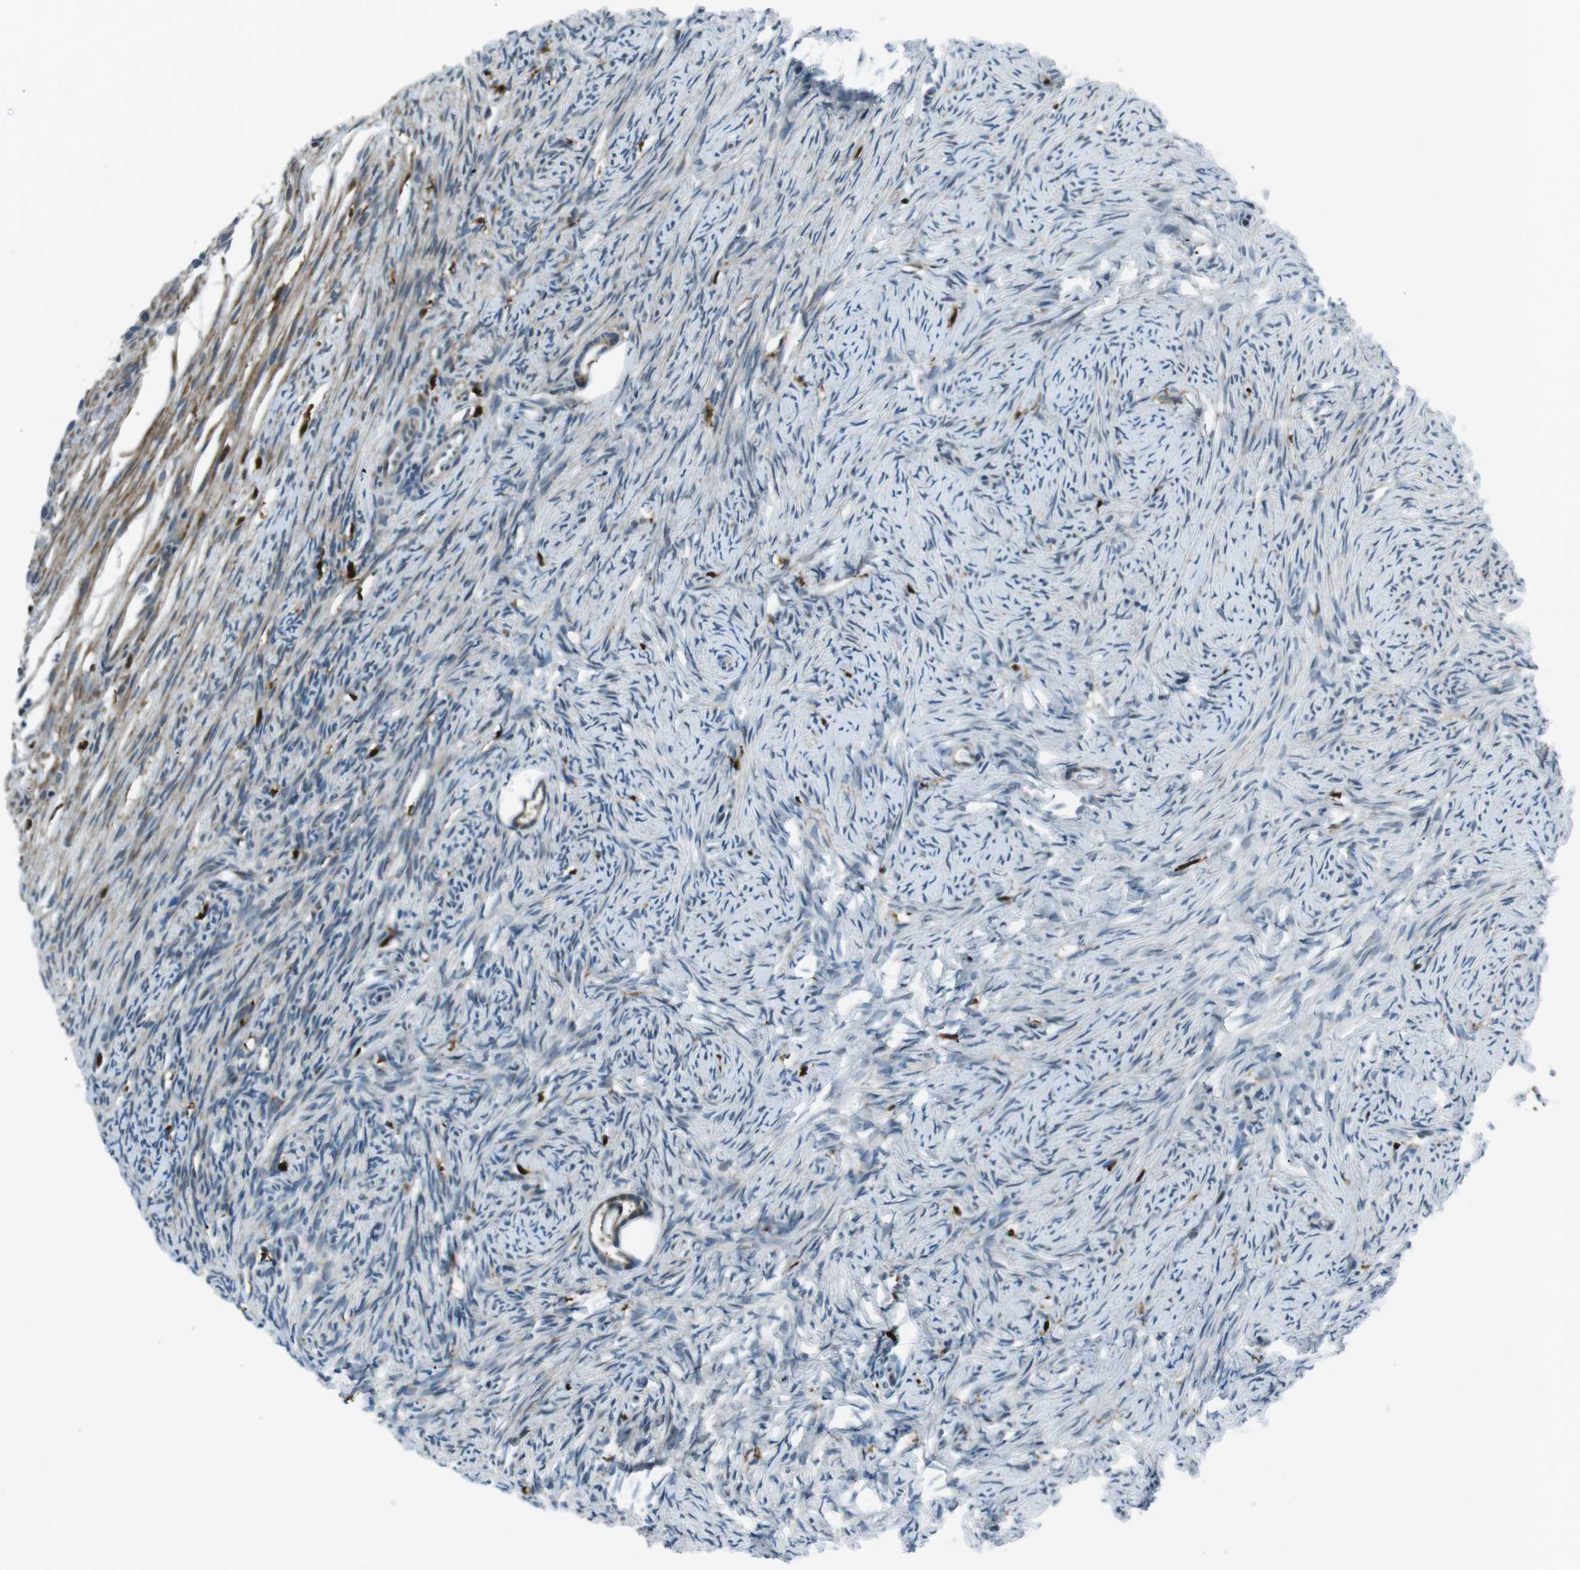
{"staining": {"intensity": "moderate", "quantity": ">75%", "location": "cytoplasmic/membranous"}, "tissue": "ovary", "cell_type": "Follicle cells", "image_type": "normal", "snomed": [{"axis": "morphology", "description": "Normal tissue, NOS"}, {"axis": "topography", "description": "Ovary"}], "caption": "A medium amount of moderate cytoplasmic/membranous expression is identified in about >75% of follicle cells in normal ovary.", "gene": "BLNK", "patient": {"sex": "female", "age": 33}}